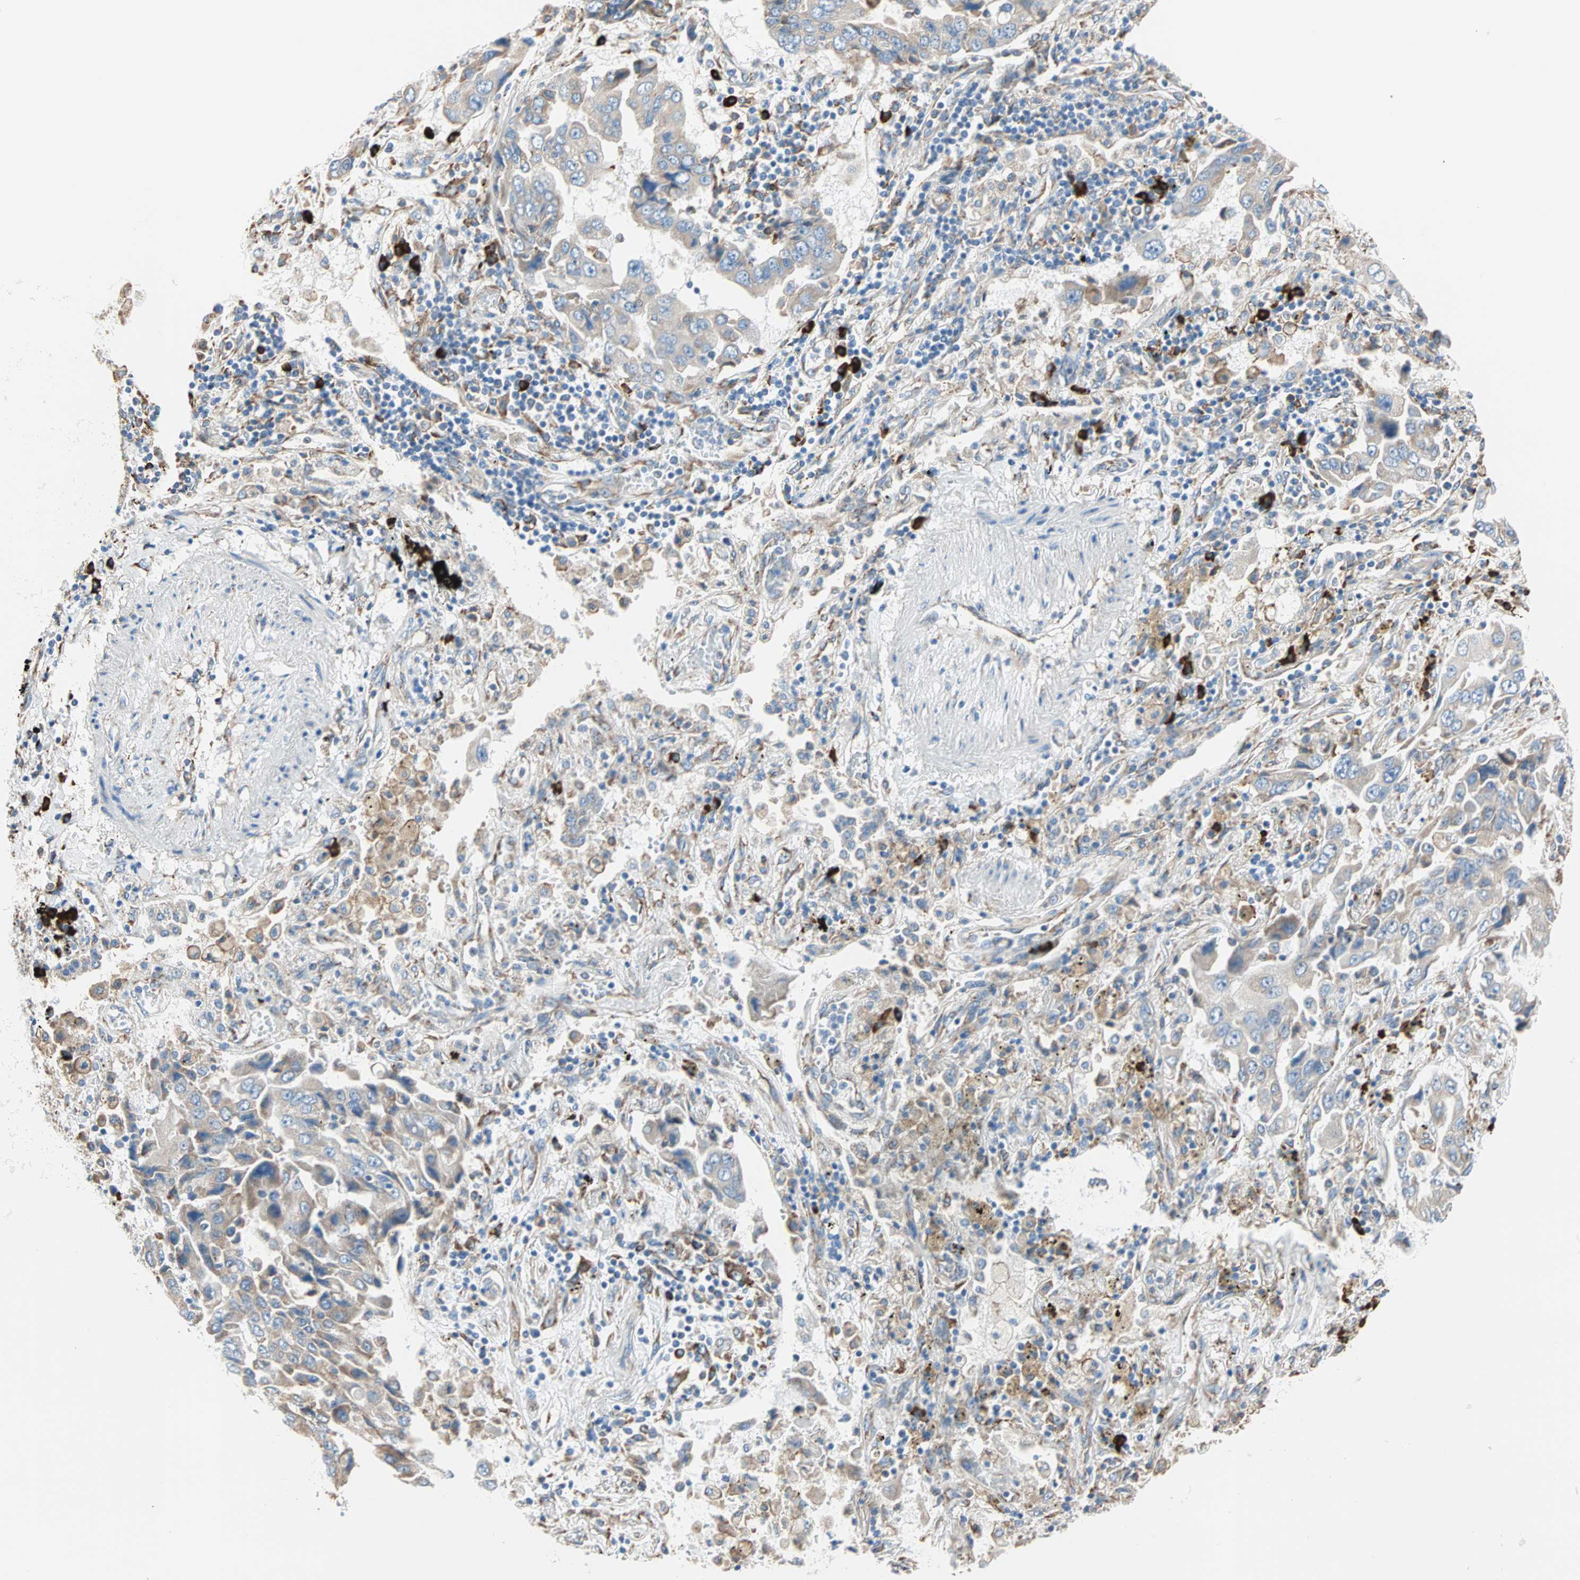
{"staining": {"intensity": "weak", "quantity": ">75%", "location": "cytoplasmic/membranous"}, "tissue": "lung cancer", "cell_type": "Tumor cells", "image_type": "cancer", "snomed": [{"axis": "morphology", "description": "Adenocarcinoma, NOS"}, {"axis": "topography", "description": "Lung"}], "caption": "Protein staining demonstrates weak cytoplasmic/membranous positivity in approximately >75% of tumor cells in lung cancer.", "gene": "PLCXD1", "patient": {"sex": "female", "age": 65}}